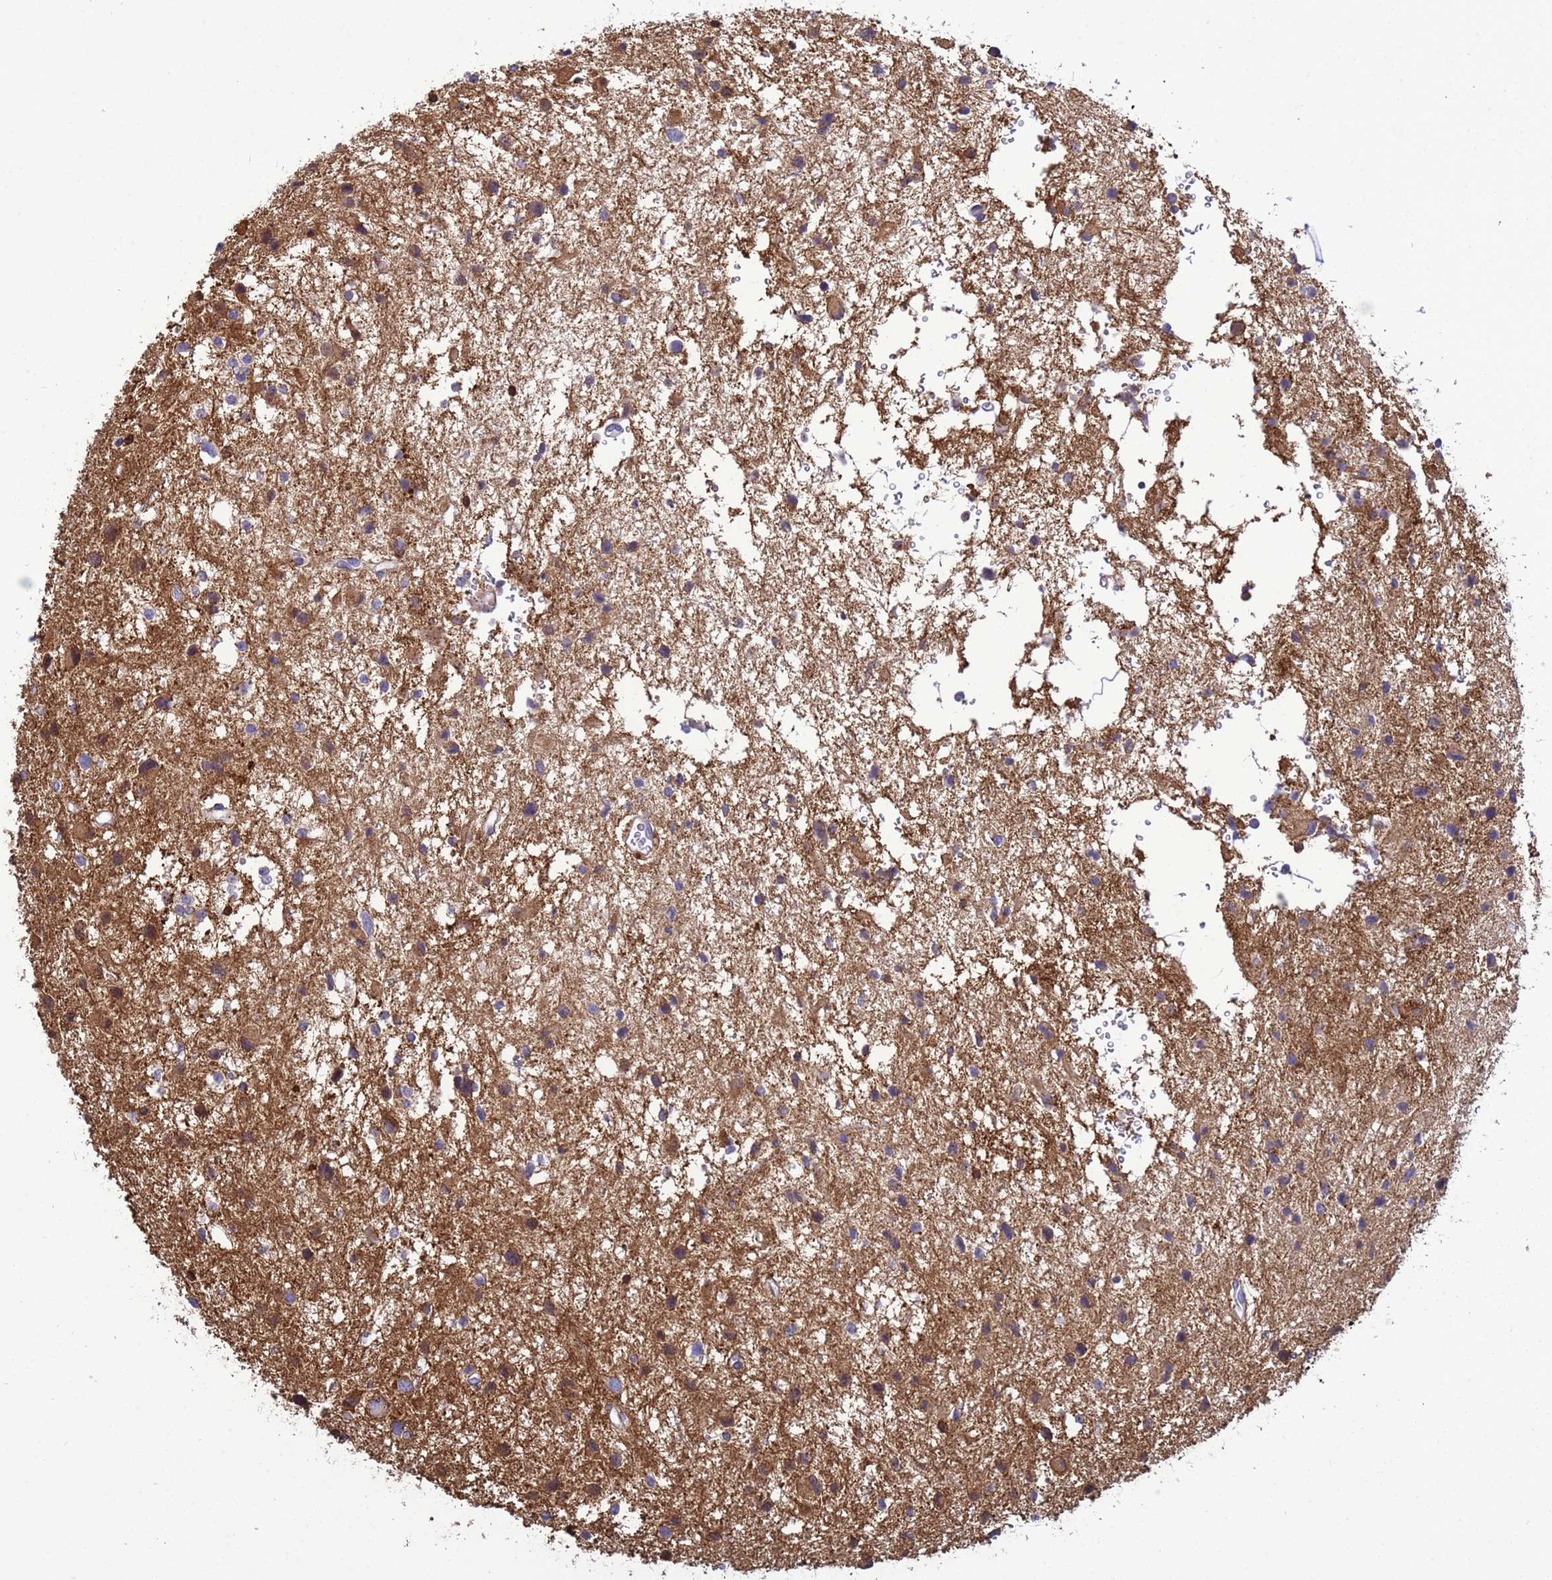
{"staining": {"intensity": "moderate", "quantity": "25%-75%", "location": "cytoplasmic/membranous"}, "tissue": "glioma", "cell_type": "Tumor cells", "image_type": "cancer", "snomed": [{"axis": "morphology", "description": "Glioma, malignant, Low grade"}, {"axis": "topography", "description": "Brain"}], "caption": "Glioma stained for a protein exhibits moderate cytoplasmic/membranous positivity in tumor cells.", "gene": "EZR", "patient": {"sex": "female", "age": 32}}